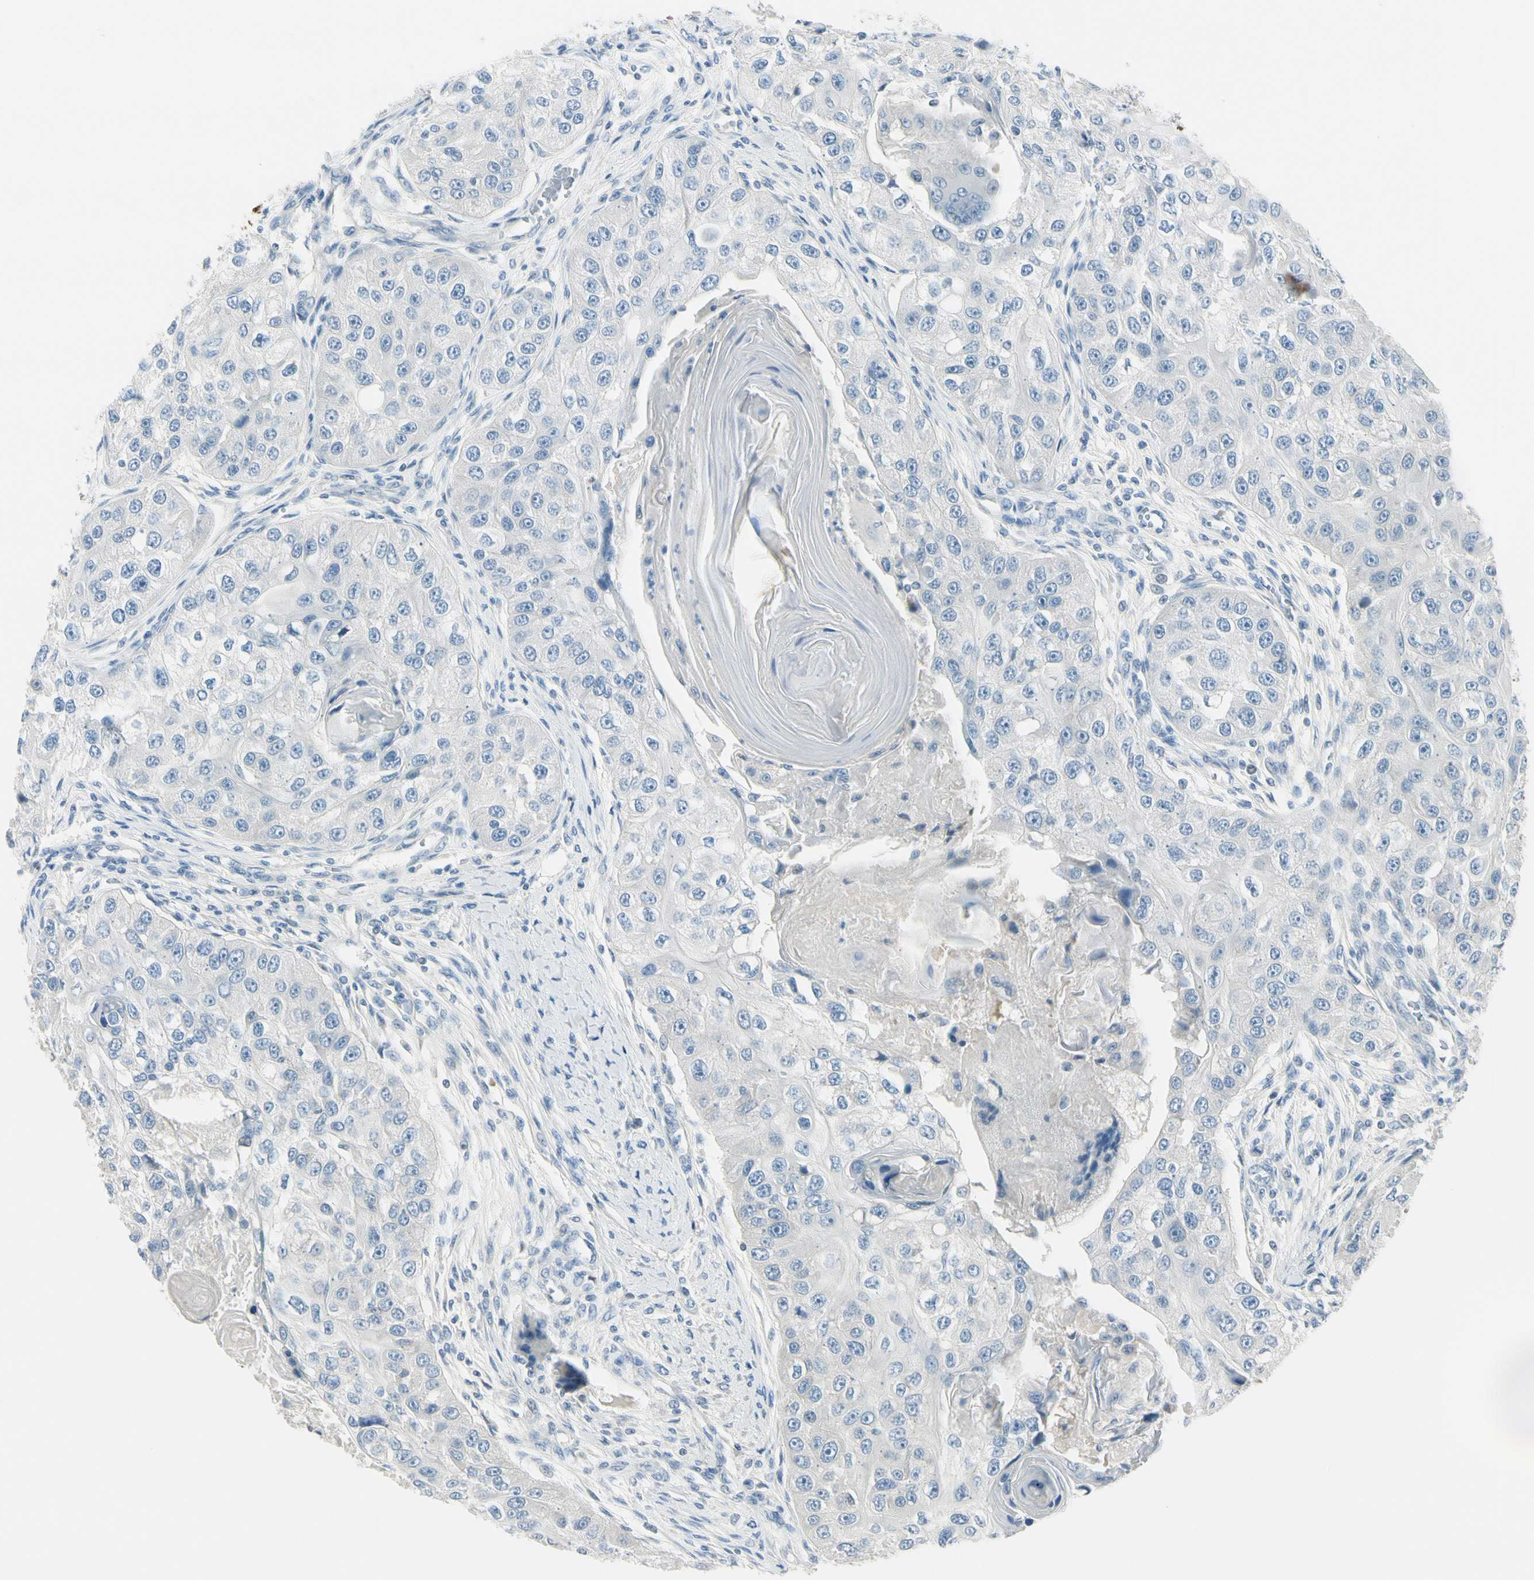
{"staining": {"intensity": "negative", "quantity": "none", "location": "none"}, "tissue": "head and neck cancer", "cell_type": "Tumor cells", "image_type": "cancer", "snomed": [{"axis": "morphology", "description": "Normal tissue, NOS"}, {"axis": "morphology", "description": "Squamous cell carcinoma, NOS"}, {"axis": "topography", "description": "Skeletal muscle"}, {"axis": "topography", "description": "Head-Neck"}], "caption": "Protein analysis of head and neck cancer exhibits no significant staining in tumor cells.", "gene": "PEBP1", "patient": {"sex": "male", "age": 51}}